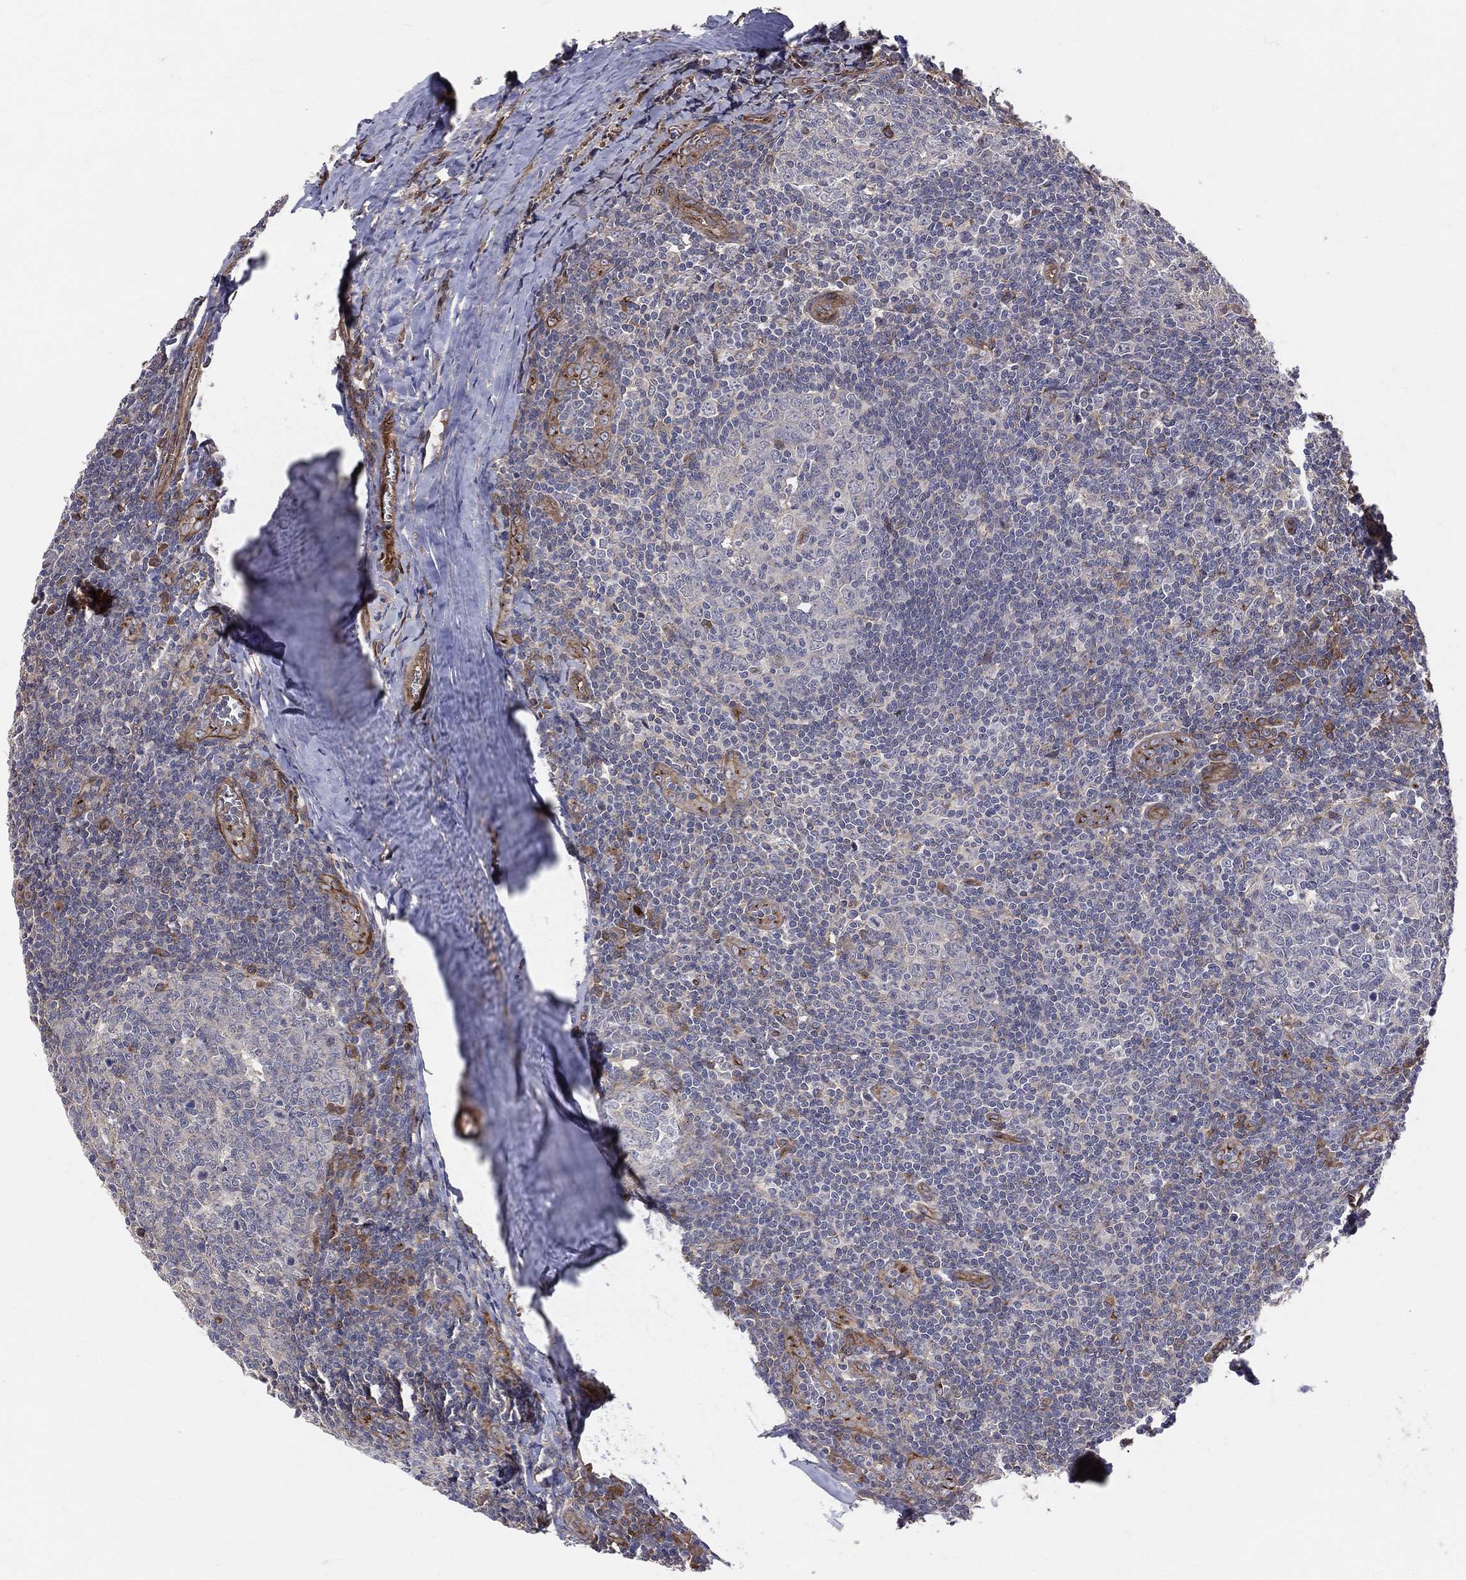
{"staining": {"intensity": "moderate", "quantity": "<25%", "location": "cytoplasmic/membranous"}, "tissue": "tonsil", "cell_type": "Germinal center cells", "image_type": "normal", "snomed": [{"axis": "morphology", "description": "Normal tissue, NOS"}, {"axis": "topography", "description": "Tonsil"}], "caption": "High-magnification brightfield microscopy of benign tonsil stained with DAB (brown) and counterstained with hematoxylin (blue). germinal center cells exhibit moderate cytoplasmic/membranous positivity is present in approximately<25% of cells.", "gene": "ENTPD1", "patient": {"sex": "male", "age": 20}}